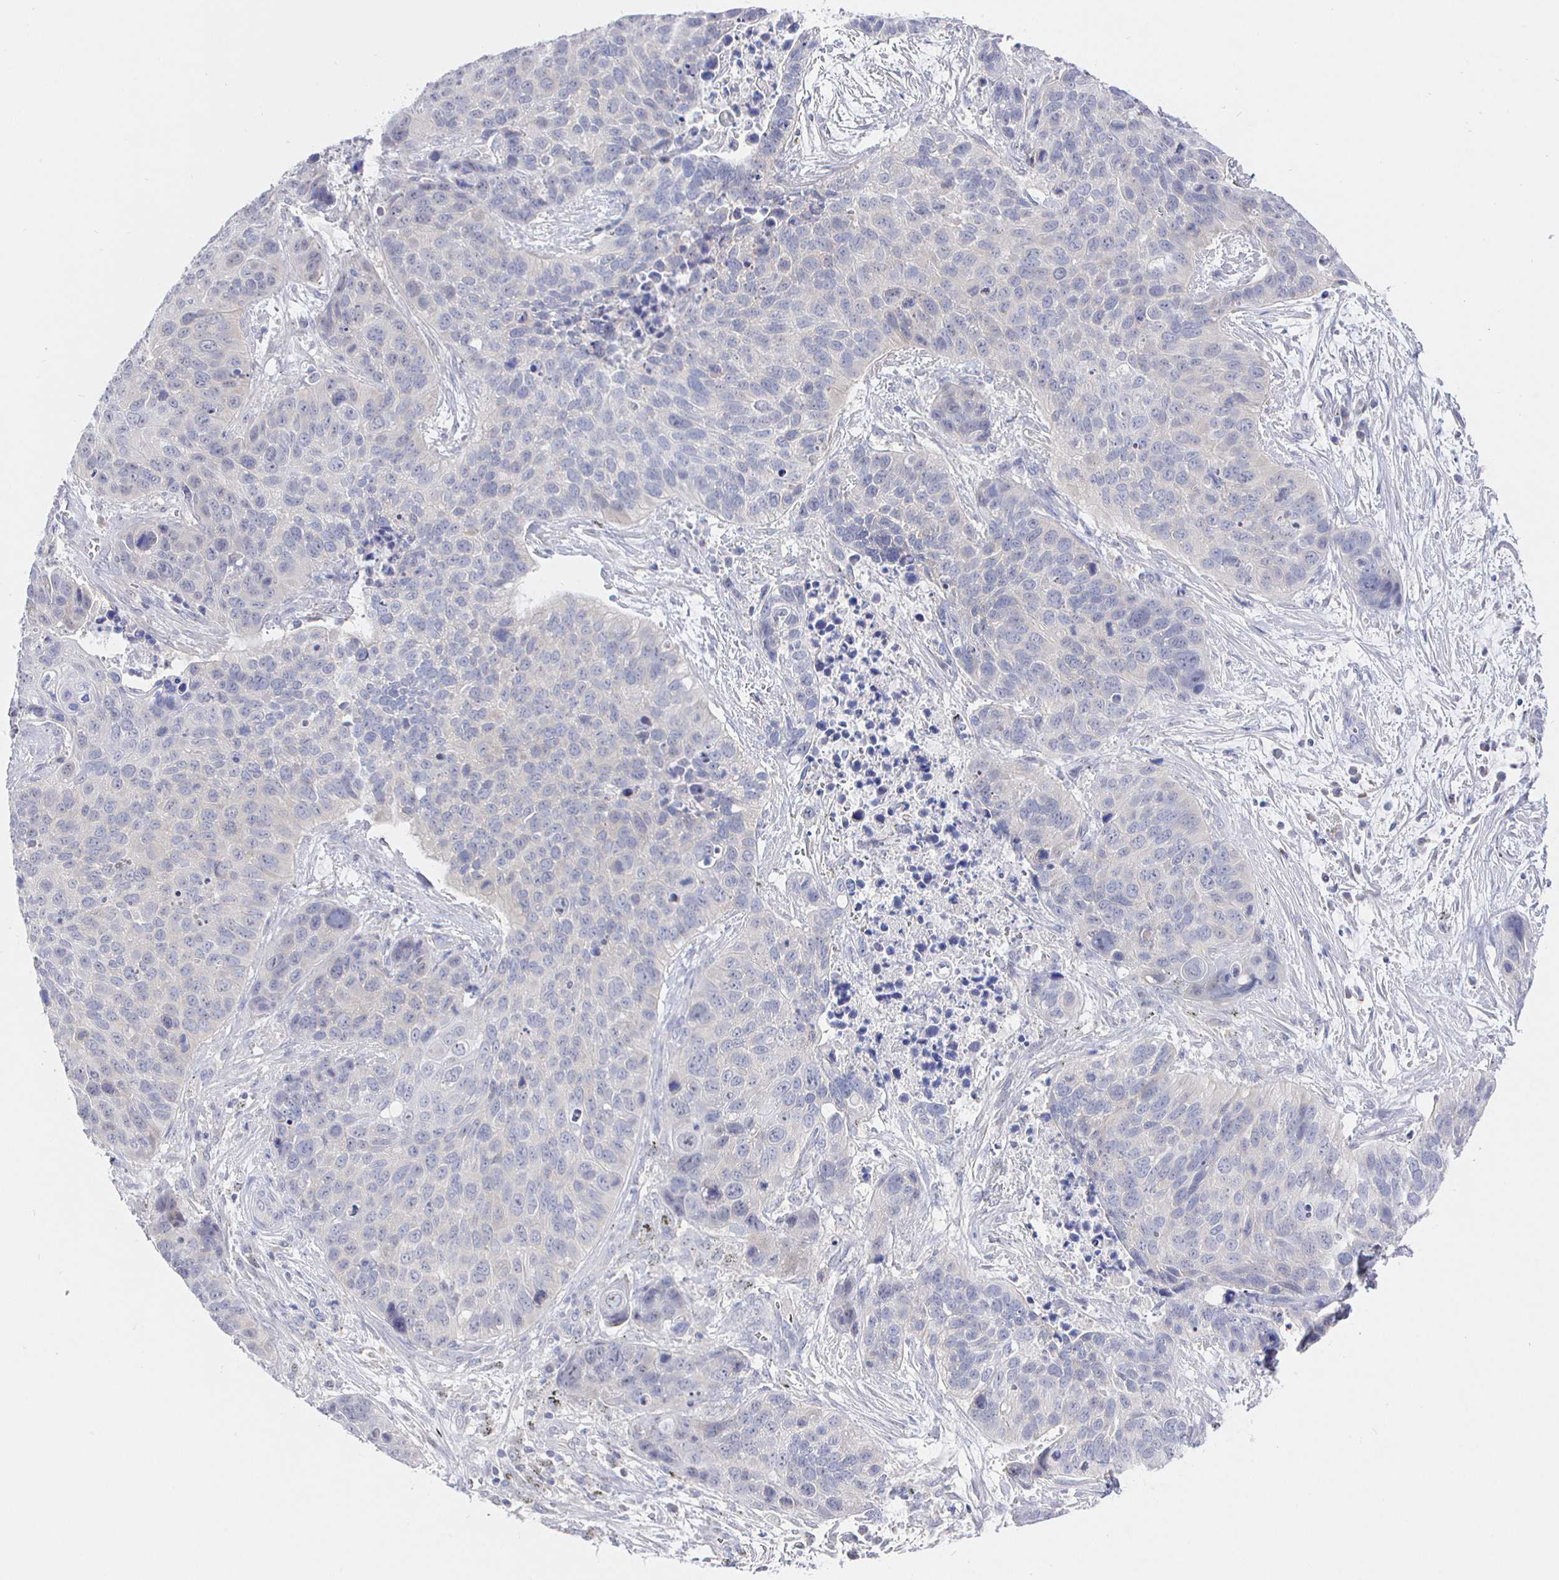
{"staining": {"intensity": "negative", "quantity": "none", "location": "none"}, "tissue": "lung cancer", "cell_type": "Tumor cells", "image_type": "cancer", "snomed": [{"axis": "morphology", "description": "Squamous cell carcinoma, NOS"}, {"axis": "topography", "description": "Lung"}], "caption": "High magnification brightfield microscopy of lung cancer (squamous cell carcinoma) stained with DAB (3,3'-diaminobenzidine) (brown) and counterstained with hematoxylin (blue): tumor cells show no significant staining.", "gene": "LRRC23", "patient": {"sex": "male", "age": 62}}